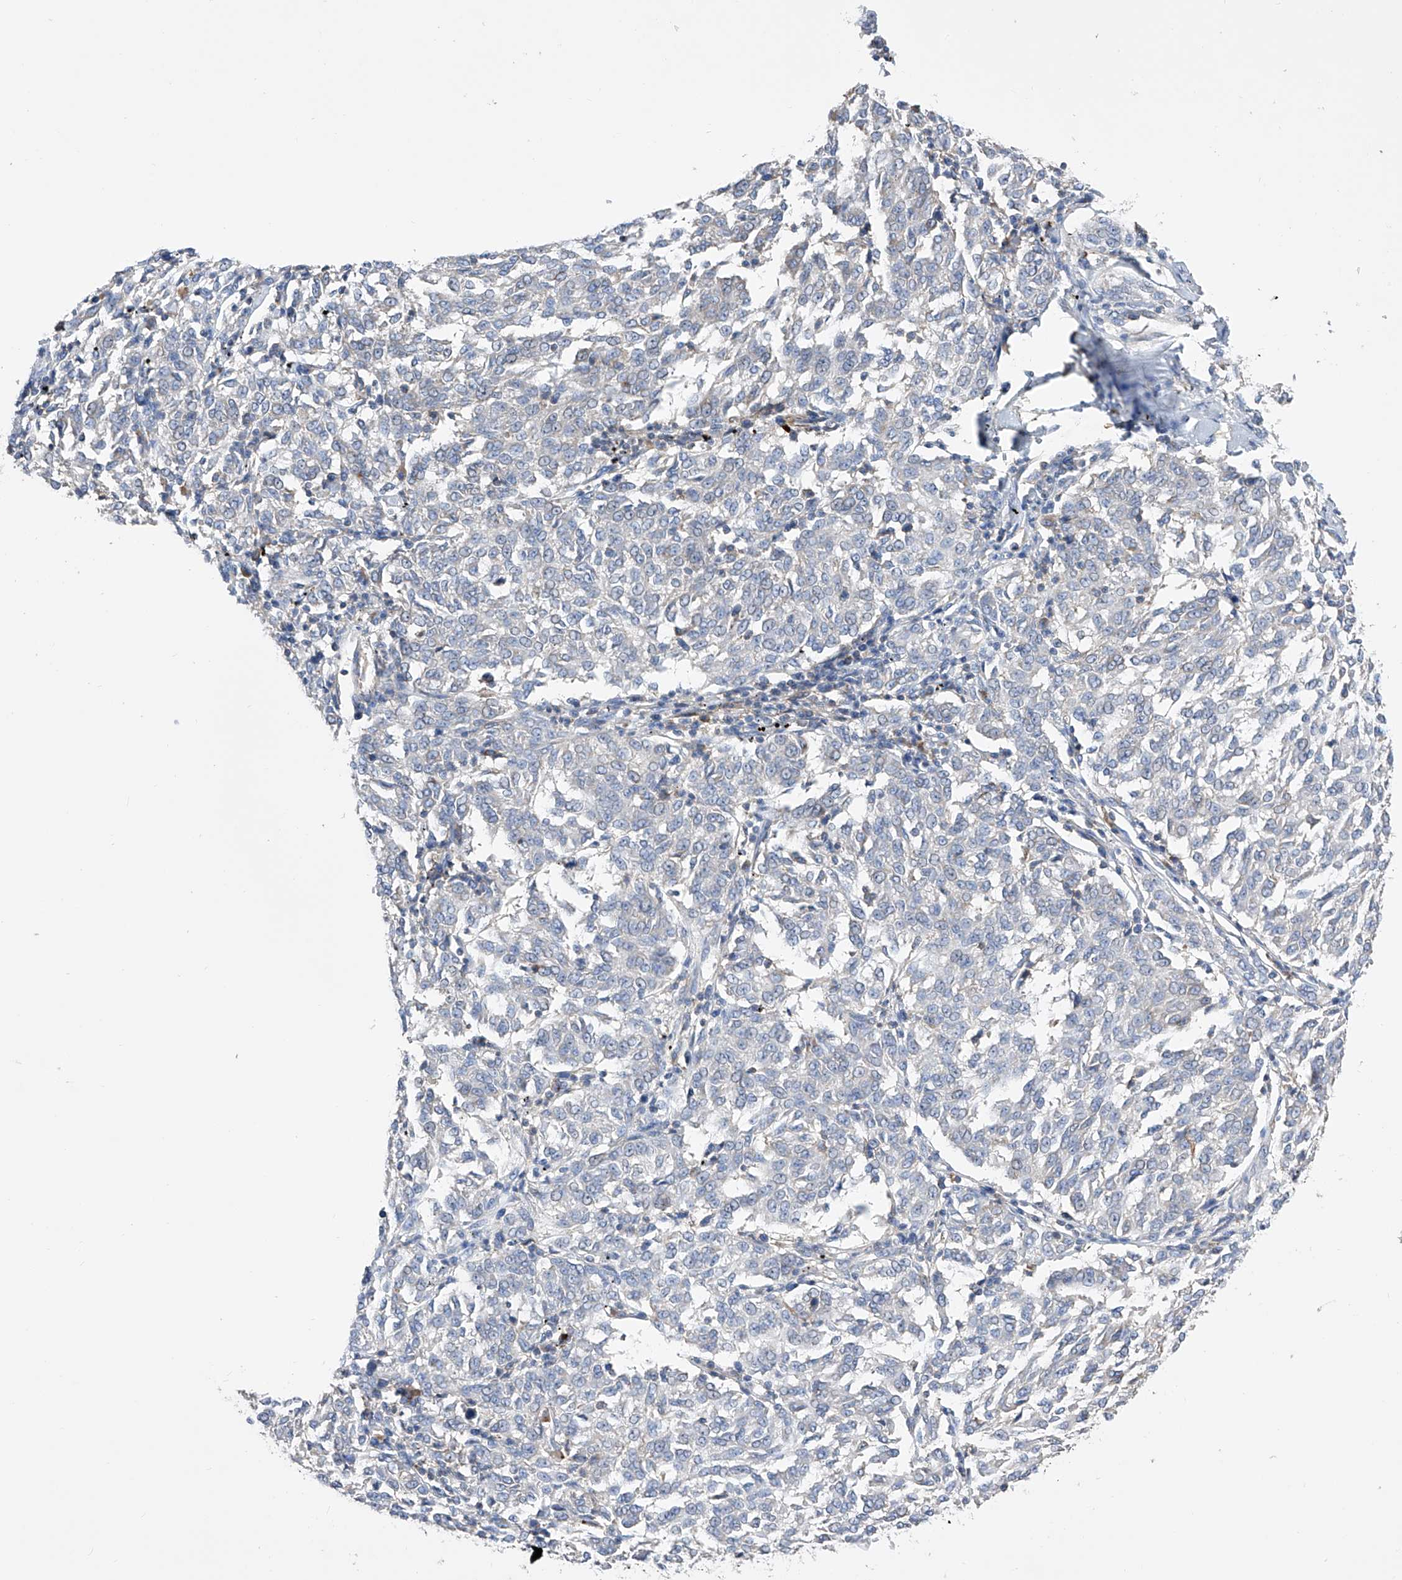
{"staining": {"intensity": "negative", "quantity": "none", "location": "none"}, "tissue": "melanoma", "cell_type": "Tumor cells", "image_type": "cancer", "snomed": [{"axis": "morphology", "description": "Malignant melanoma, NOS"}, {"axis": "topography", "description": "Skin"}], "caption": "Malignant melanoma stained for a protein using immunohistochemistry (IHC) demonstrates no positivity tumor cells.", "gene": "NFATC4", "patient": {"sex": "female", "age": 72}}